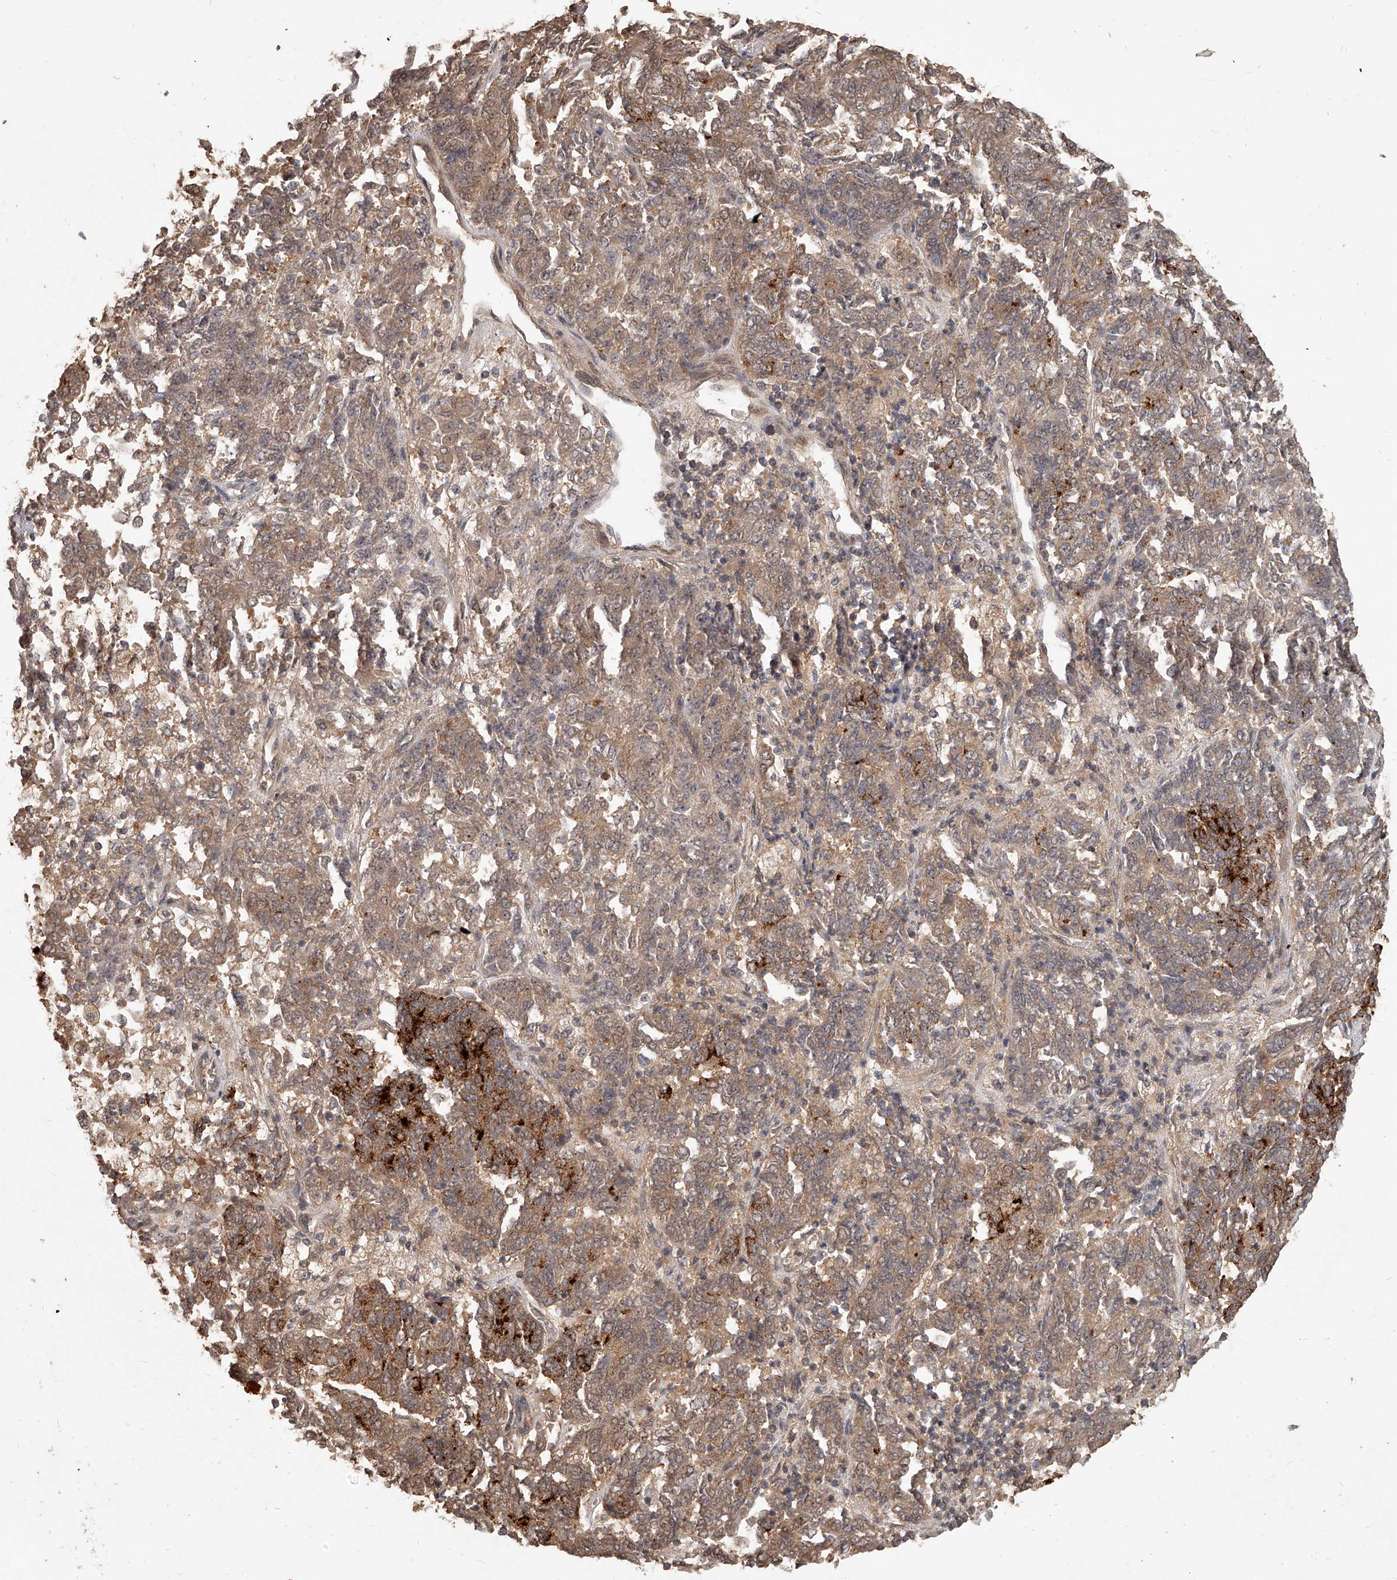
{"staining": {"intensity": "moderate", "quantity": ">75%", "location": "cytoplasmic/membranous"}, "tissue": "endometrial cancer", "cell_type": "Tumor cells", "image_type": "cancer", "snomed": [{"axis": "morphology", "description": "Adenocarcinoma, NOS"}, {"axis": "topography", "description": "Endometrium"}], "caption": "This photomicrograph shows adenocarcinoma (endometrial) stained with immunohistochemistry to label a protein in brown. The cytoplasmic/membranous of tumor cells show moderate positivity for the protein. Nuclei are counter-stained blue.", "gene": "SLC37A1", "patient": {"sex": "female", "age": 80}}